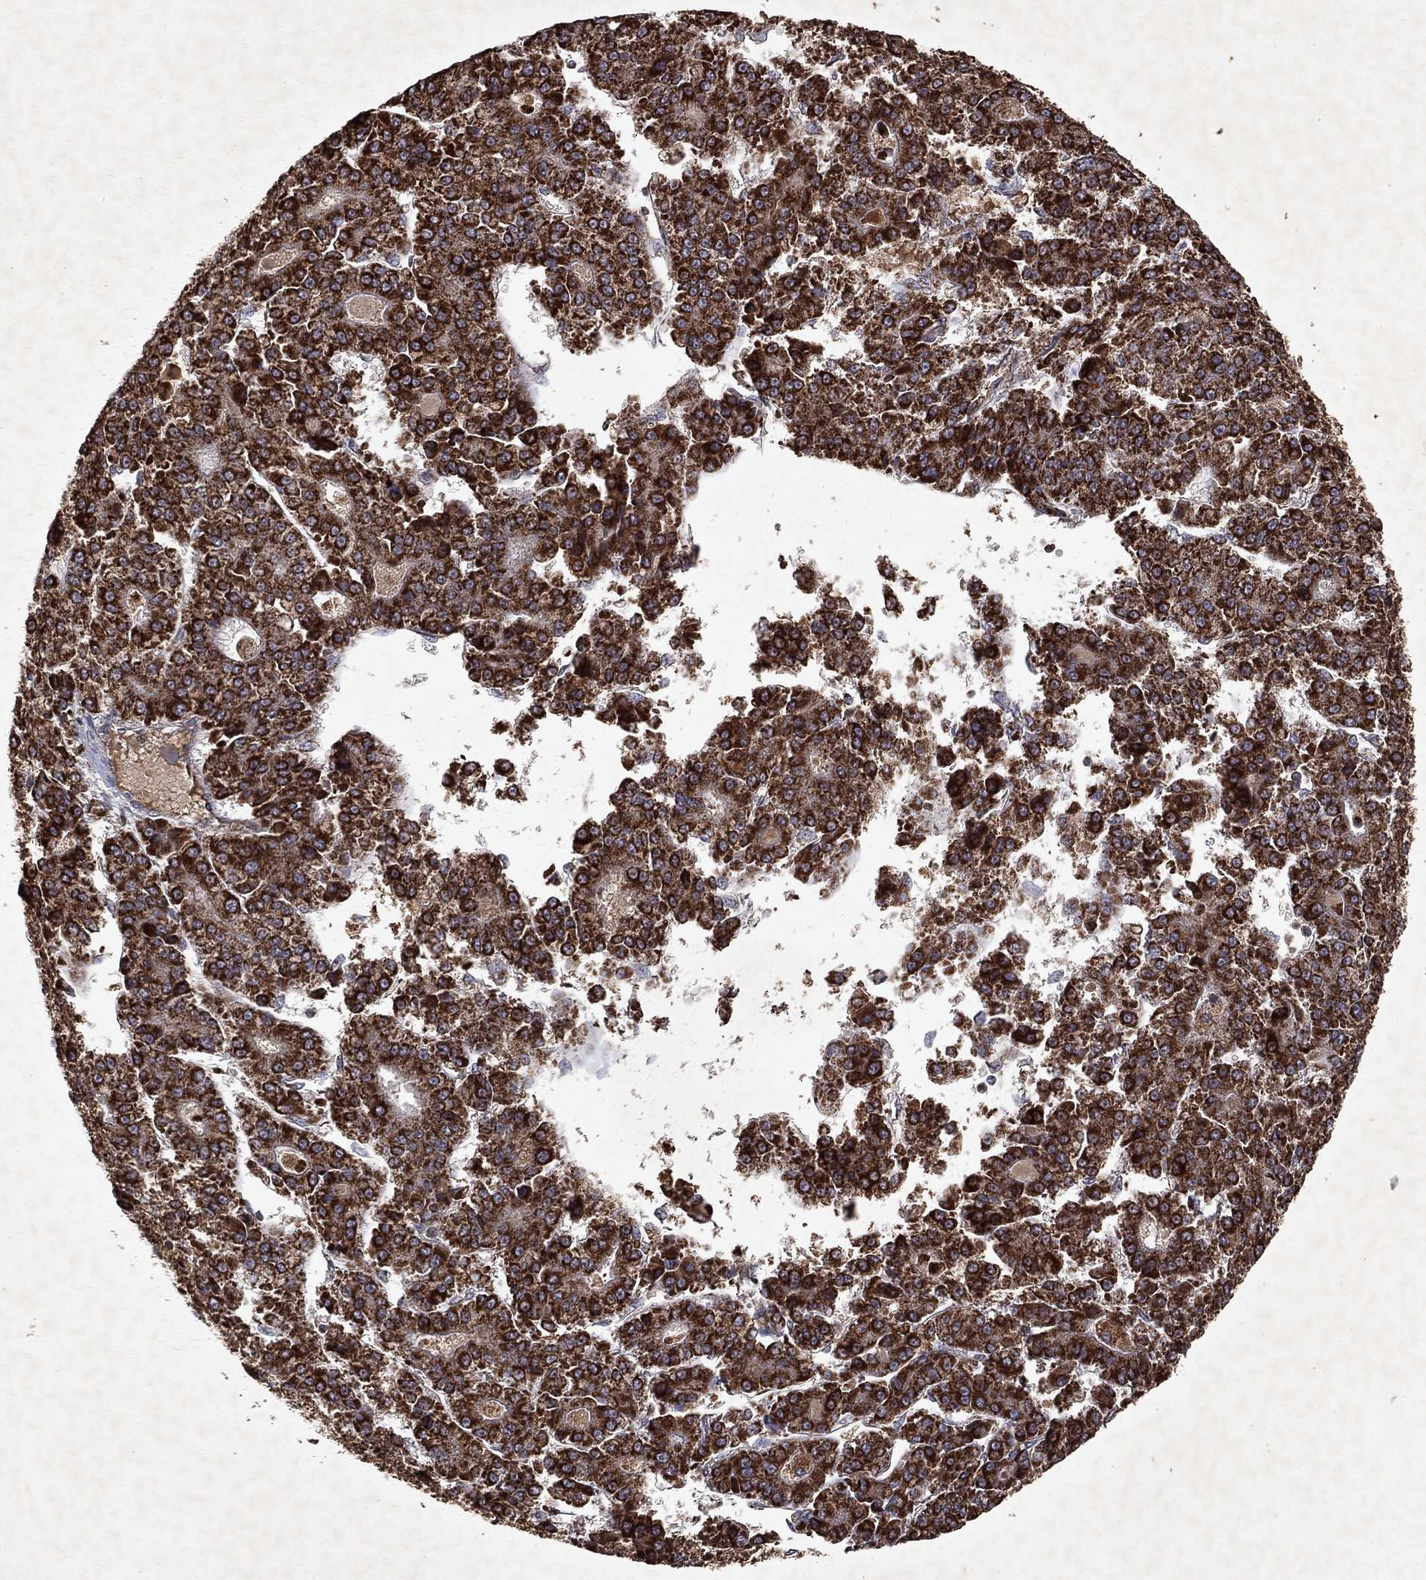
{"staining": {"intensity": "strong", "quantity": ">75%", "location": "cytoplasmic/membranous"}, "tissue": "liver cancer", "cell_type": "Tumor cells", "image_type": "cancer", "snomed": [{"axis": "morphology", "description": "Carcinoma, Hepatocellular, NOS"}, {"axis": "topography", "description": "Liver"}], "caption": "A high amount of strong cytoplasmic/membranous staining is seen in approximately >75% of tumor cells in liver cancer tissue.", "gene": "PYROXD2", "patient": {"sex": "male", "age": 70}}